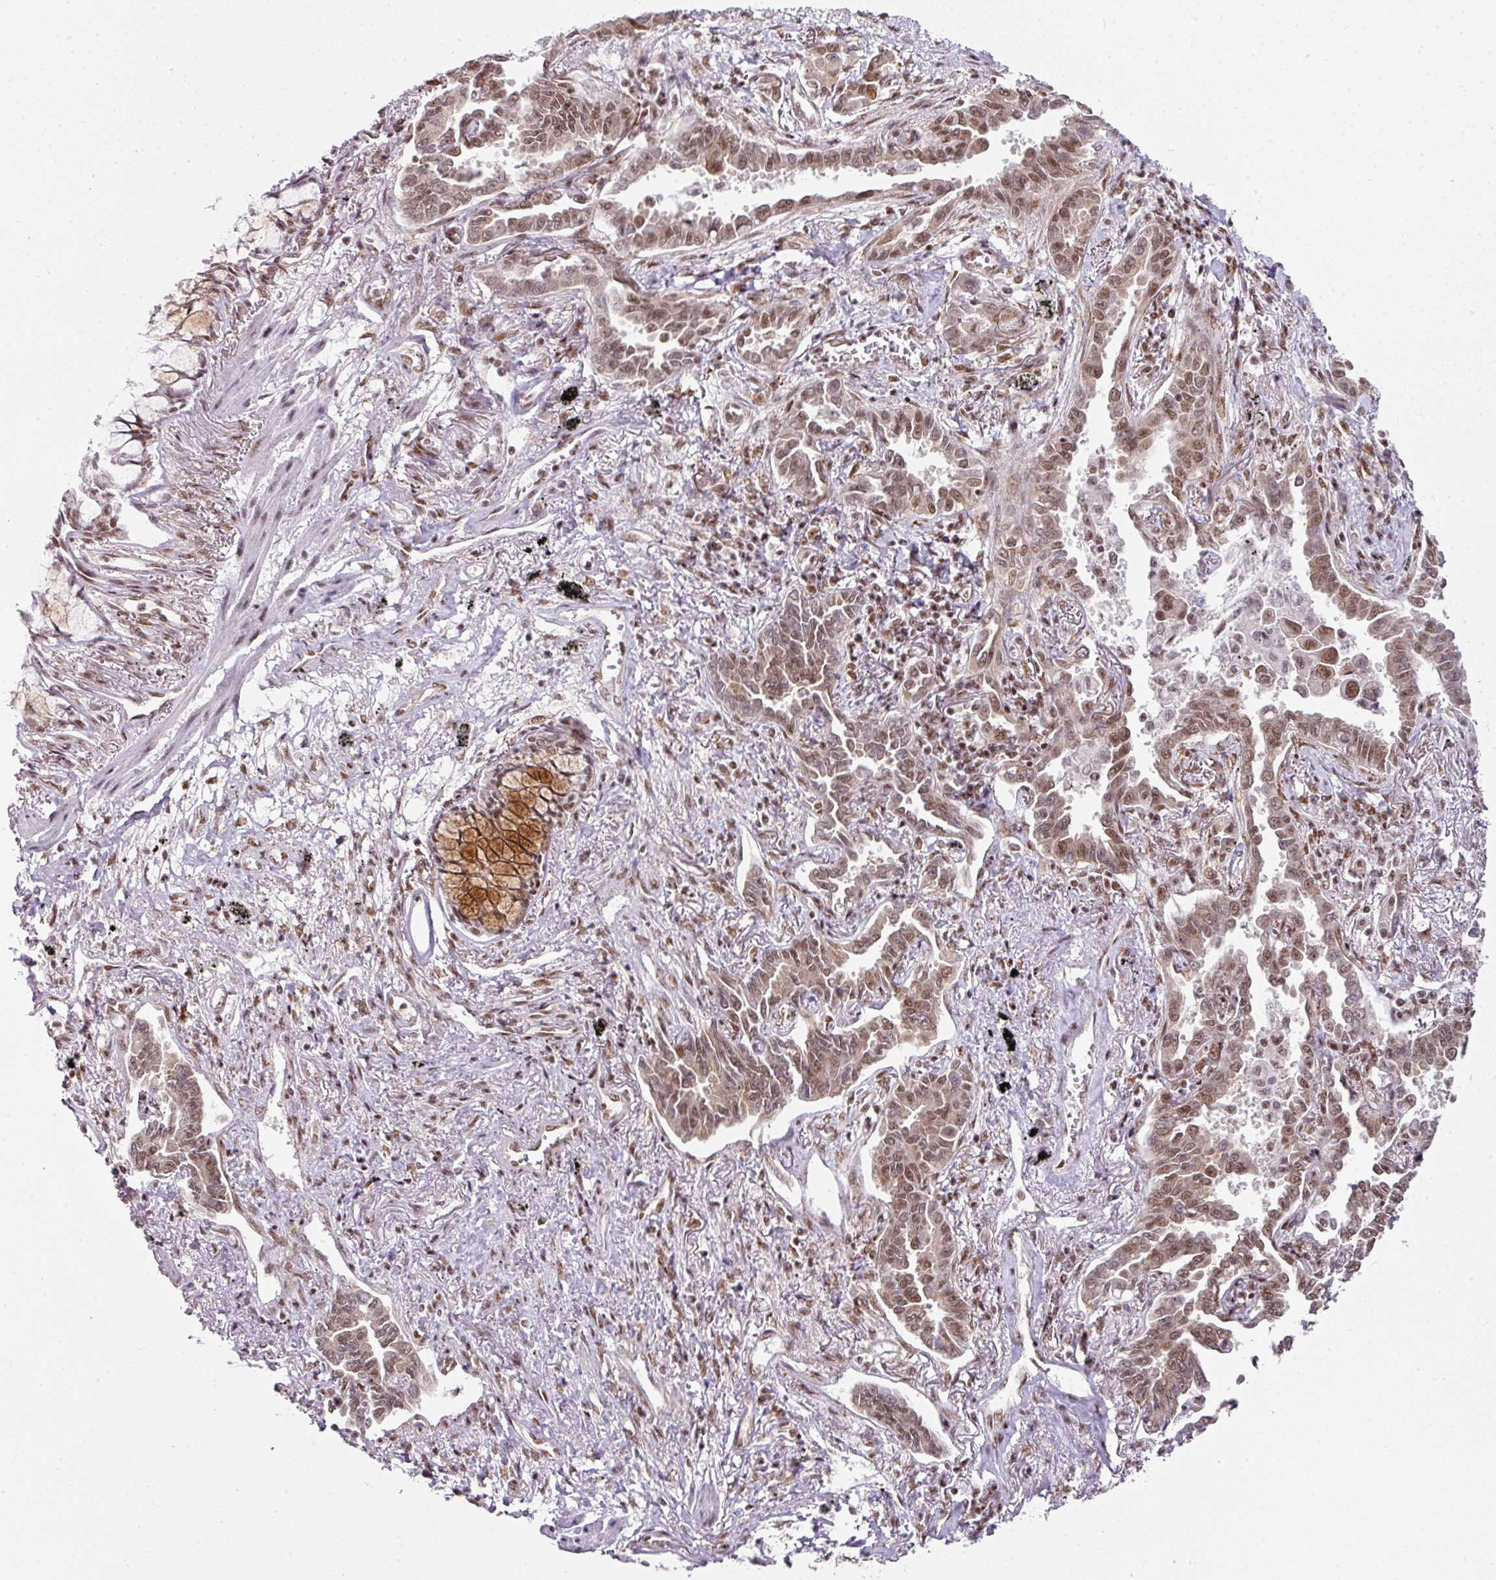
{"staining": {"intensity": "moderate", "quantity": ">75%", "location": "nuclear"}, "tissue": "lung cancer", "cell_type": "Tumor cells", "image_type": "cancer", "snomed": [{"axis": "morphology", "description": "Adenocarcinoma, NOS"}, {"axis": "topography", "description": "Lung"}], "caption": "Moderate nuclear expression is present in approximately >75% of tumor cells in lung cancer (adenocarcinoma).", "gene": "NFYA", "patient": {"sex": "male", "age": 67}}